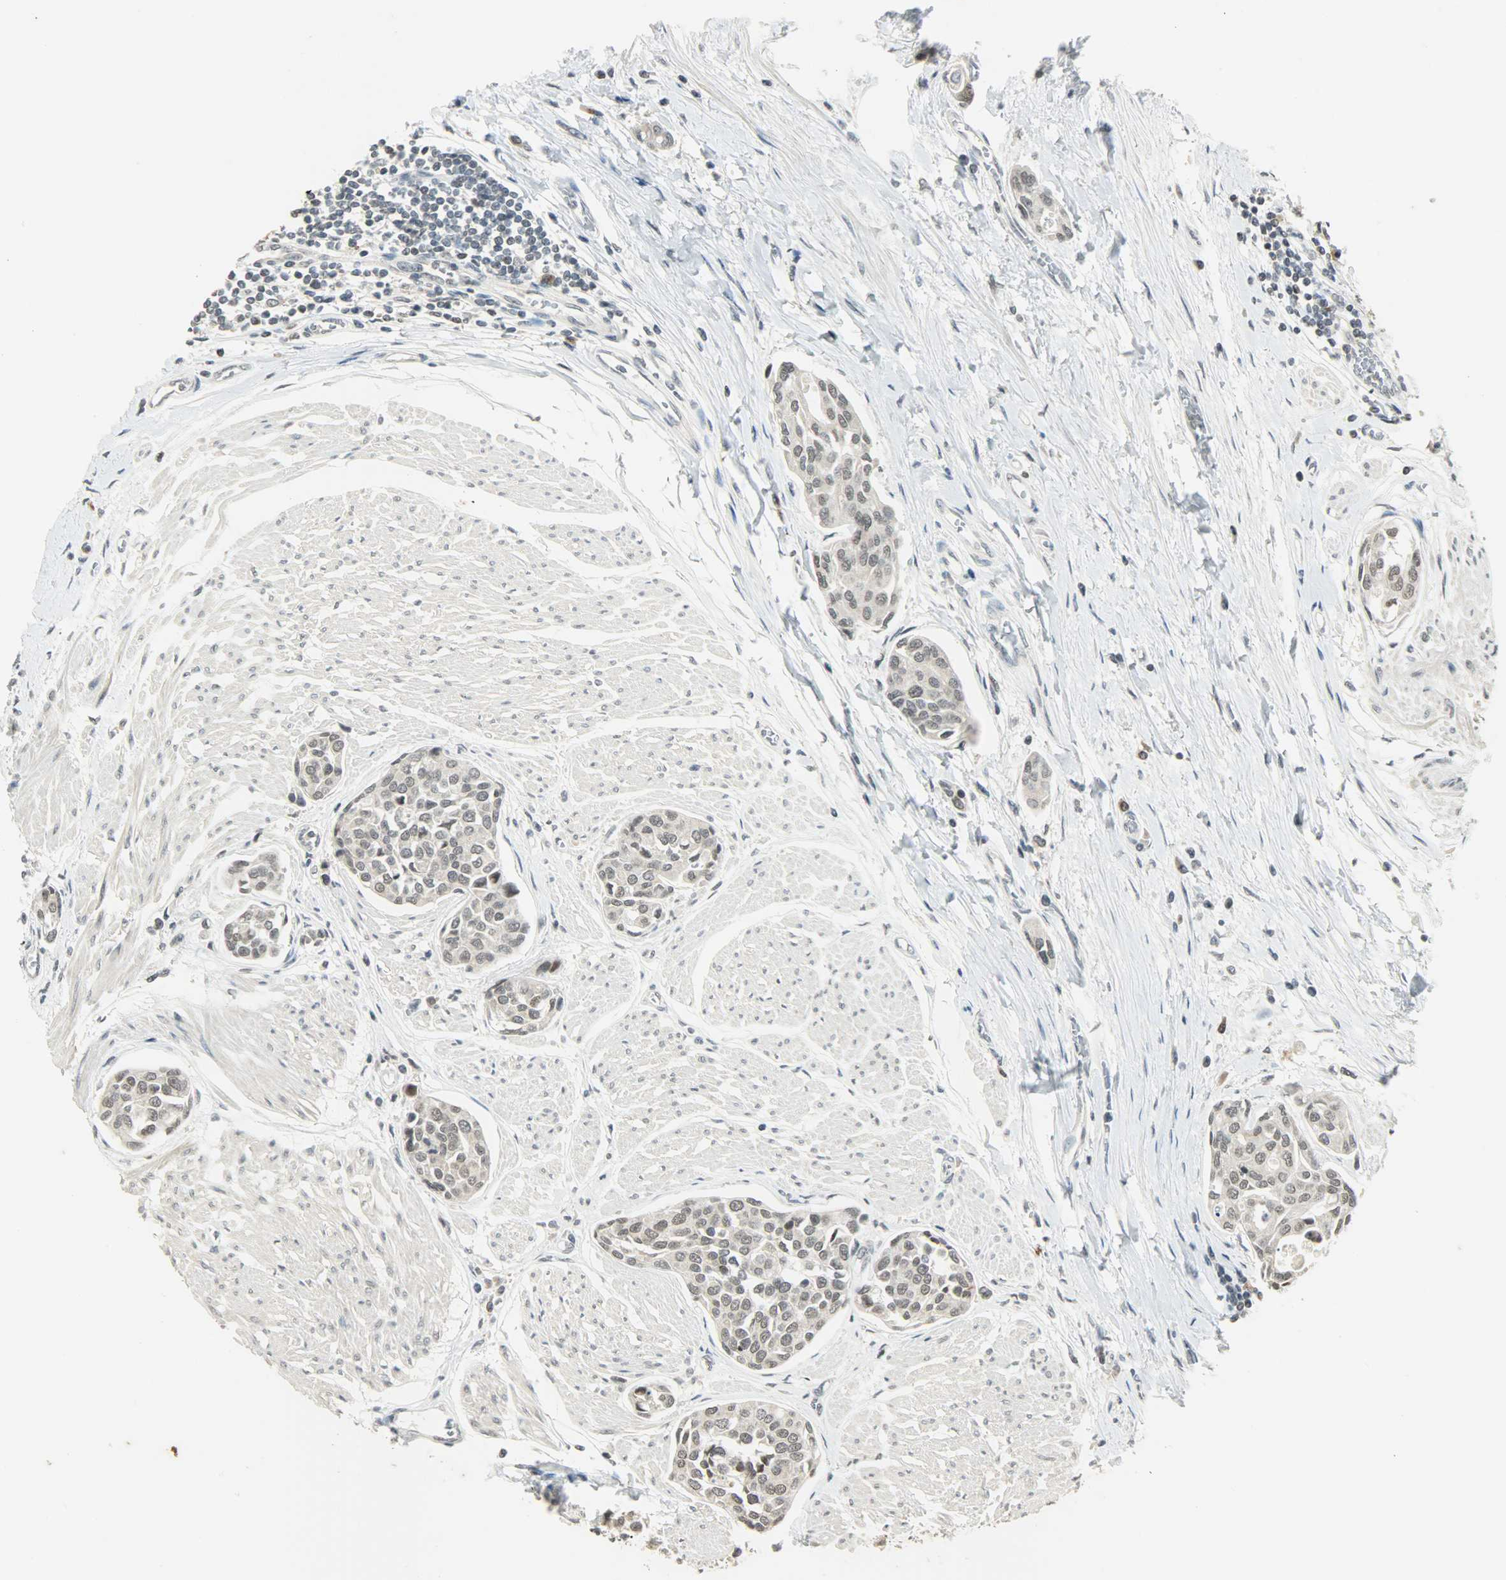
{"staining": {"intensity": "weak", "quantity": "<25%", "location": "nuclear"}, "tissue": "urothelial cancer", "cell_type": "Tumor cells", "image_type": "cancer", "snomed": [{"axis": "morphology", "description": "Urothelial carcinoma, High grade"}, {"axis": "topography", "description": "Urinary bladder"}], "caption": "Histopathology image shows no protein expression in tumor cells of high-grade urothelial carcinoma tissue.", "gene": "SMARCA5", "patient": {"sex": "male", "age": 78}}